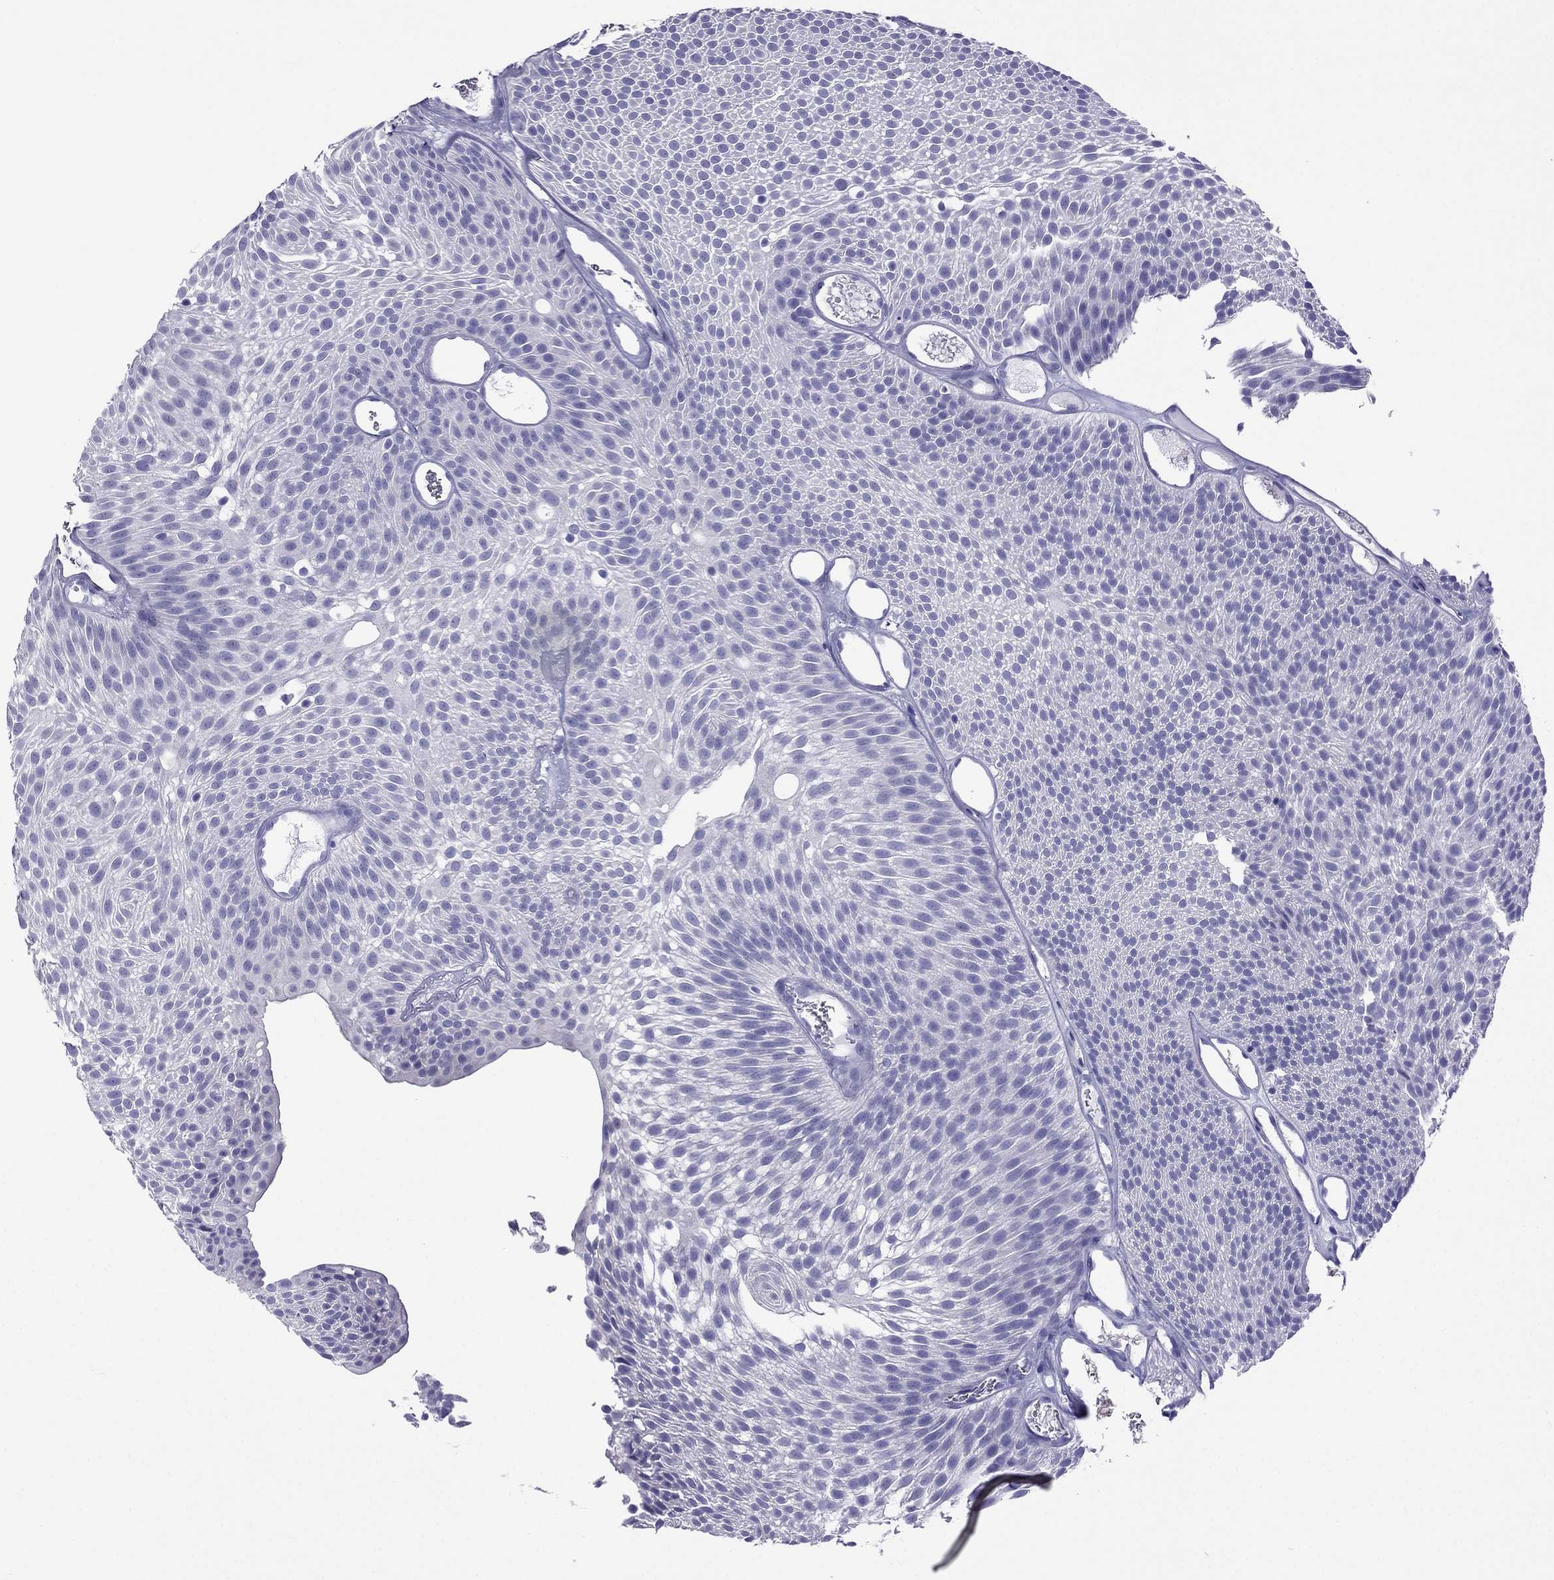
{"staining": {"intensity": "negative", "quantity": "none", "location": "none"}, "tissue": "urothelial cancer", "cell_type": "Tumor cells", "image_type": "cancer", "snomed": [{"axis": "morphology", "description": "Urothelial carcinoma, Low grade"}, {"axis": "topography", "description": "Urinary bladder"}], "caption": "This is an immunohistochemistry (IHC) histopathology image of human urothelial cancer. There is no staining in tumor cells.", "gene": "ARR3", "patient": {"sex": "male", "age": 52}}